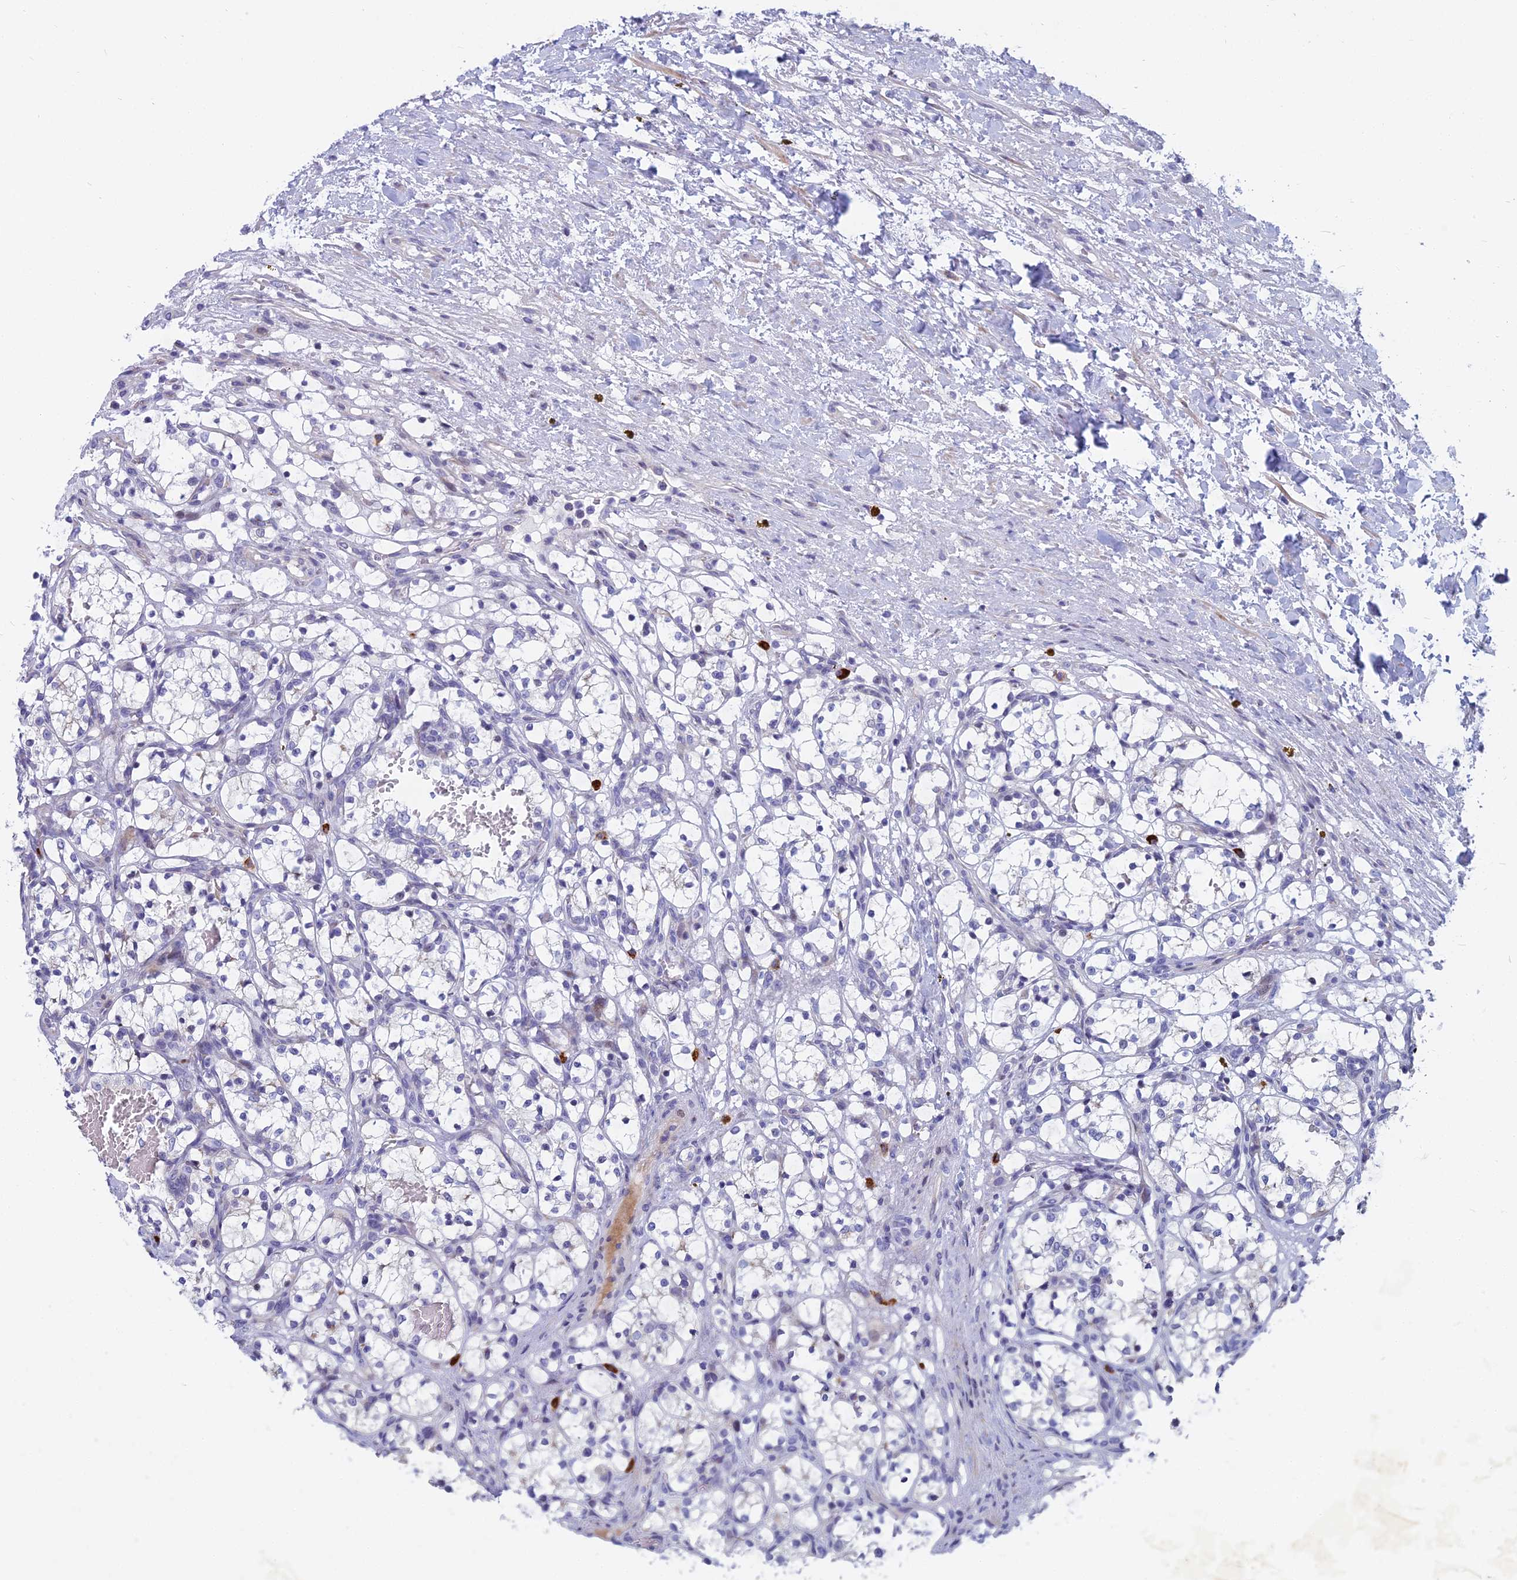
{"staining": {"intensity": "negative", "quantity": "none", "location": "none"}, "tissue": "renal cancer", "cell_type": "Tumor cells", "image_type": "cancer", "snomed": [{"axis": "morphology", "description": "Adenocarcinoma, NOS"}, {"axis": "topography", "description": "Kidney"}], "caption": "Tumor cells are negative for protein expression in human renal cancer.", "gene": "MYBPC2", "patient": {"sex": "female", "age": 69}}